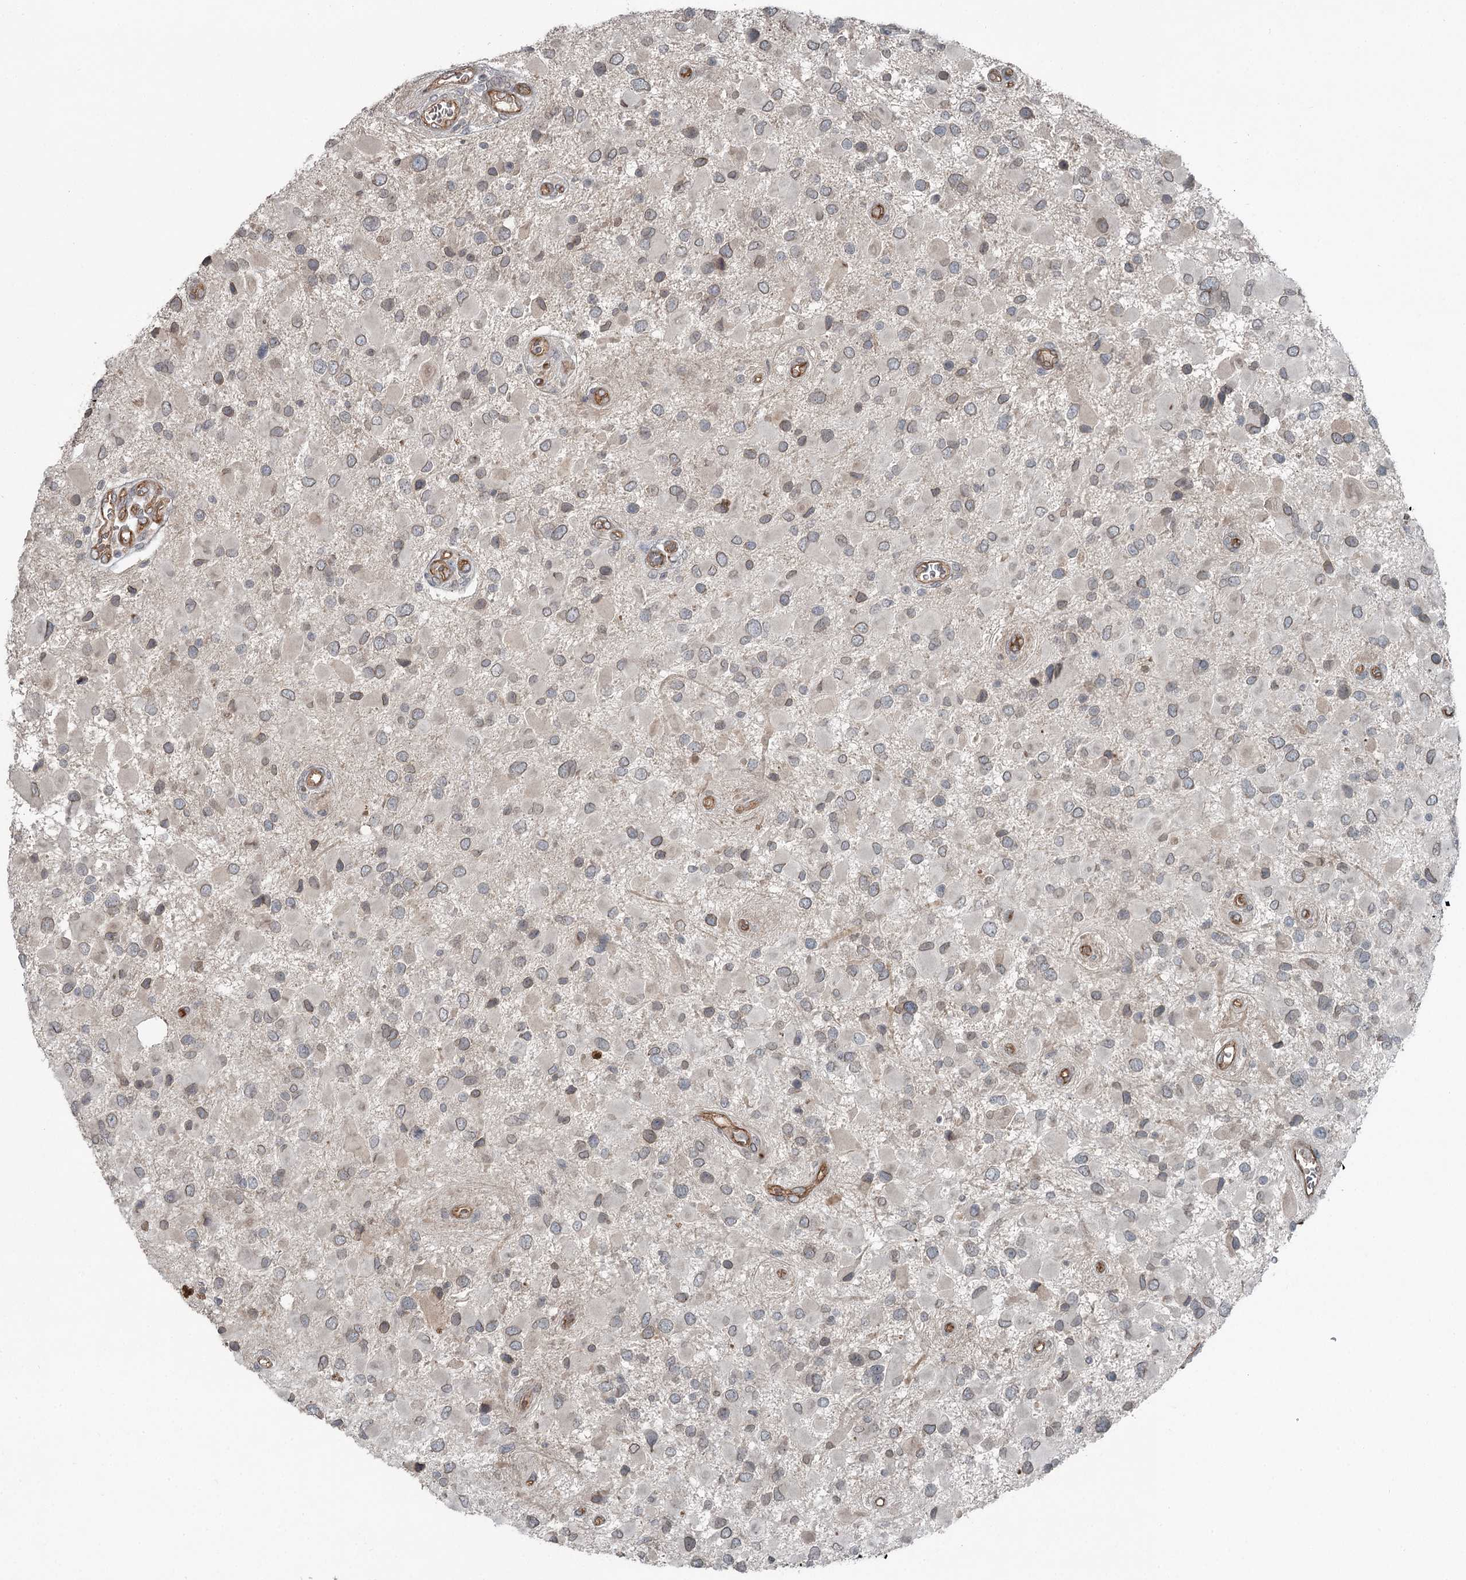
{"staining": {"intensity": "weak", "quantity": "25%-75%", "location": "cytoplasmic/membranous,nuclear"}, "tissue": "glioma", "cell_type": "Tumor cells", "image_type": "cancer", "snomed": [{"axis": "morphology", "description": "Glioma, malignant, High grade"}, {"axis": "topography", "description": "Brain"}], "caption": "DAB immunohistochemical staining of human glioma exhibits weak cytoplasmic/membranous and nuclear protein staining in approximately 25%-75% of tumor cells. (brown staining indicates protein expression, while blue staining denotes nuclei).", "gene": "SLC39A8", "patient": {"sex": "male", "age": 53}}